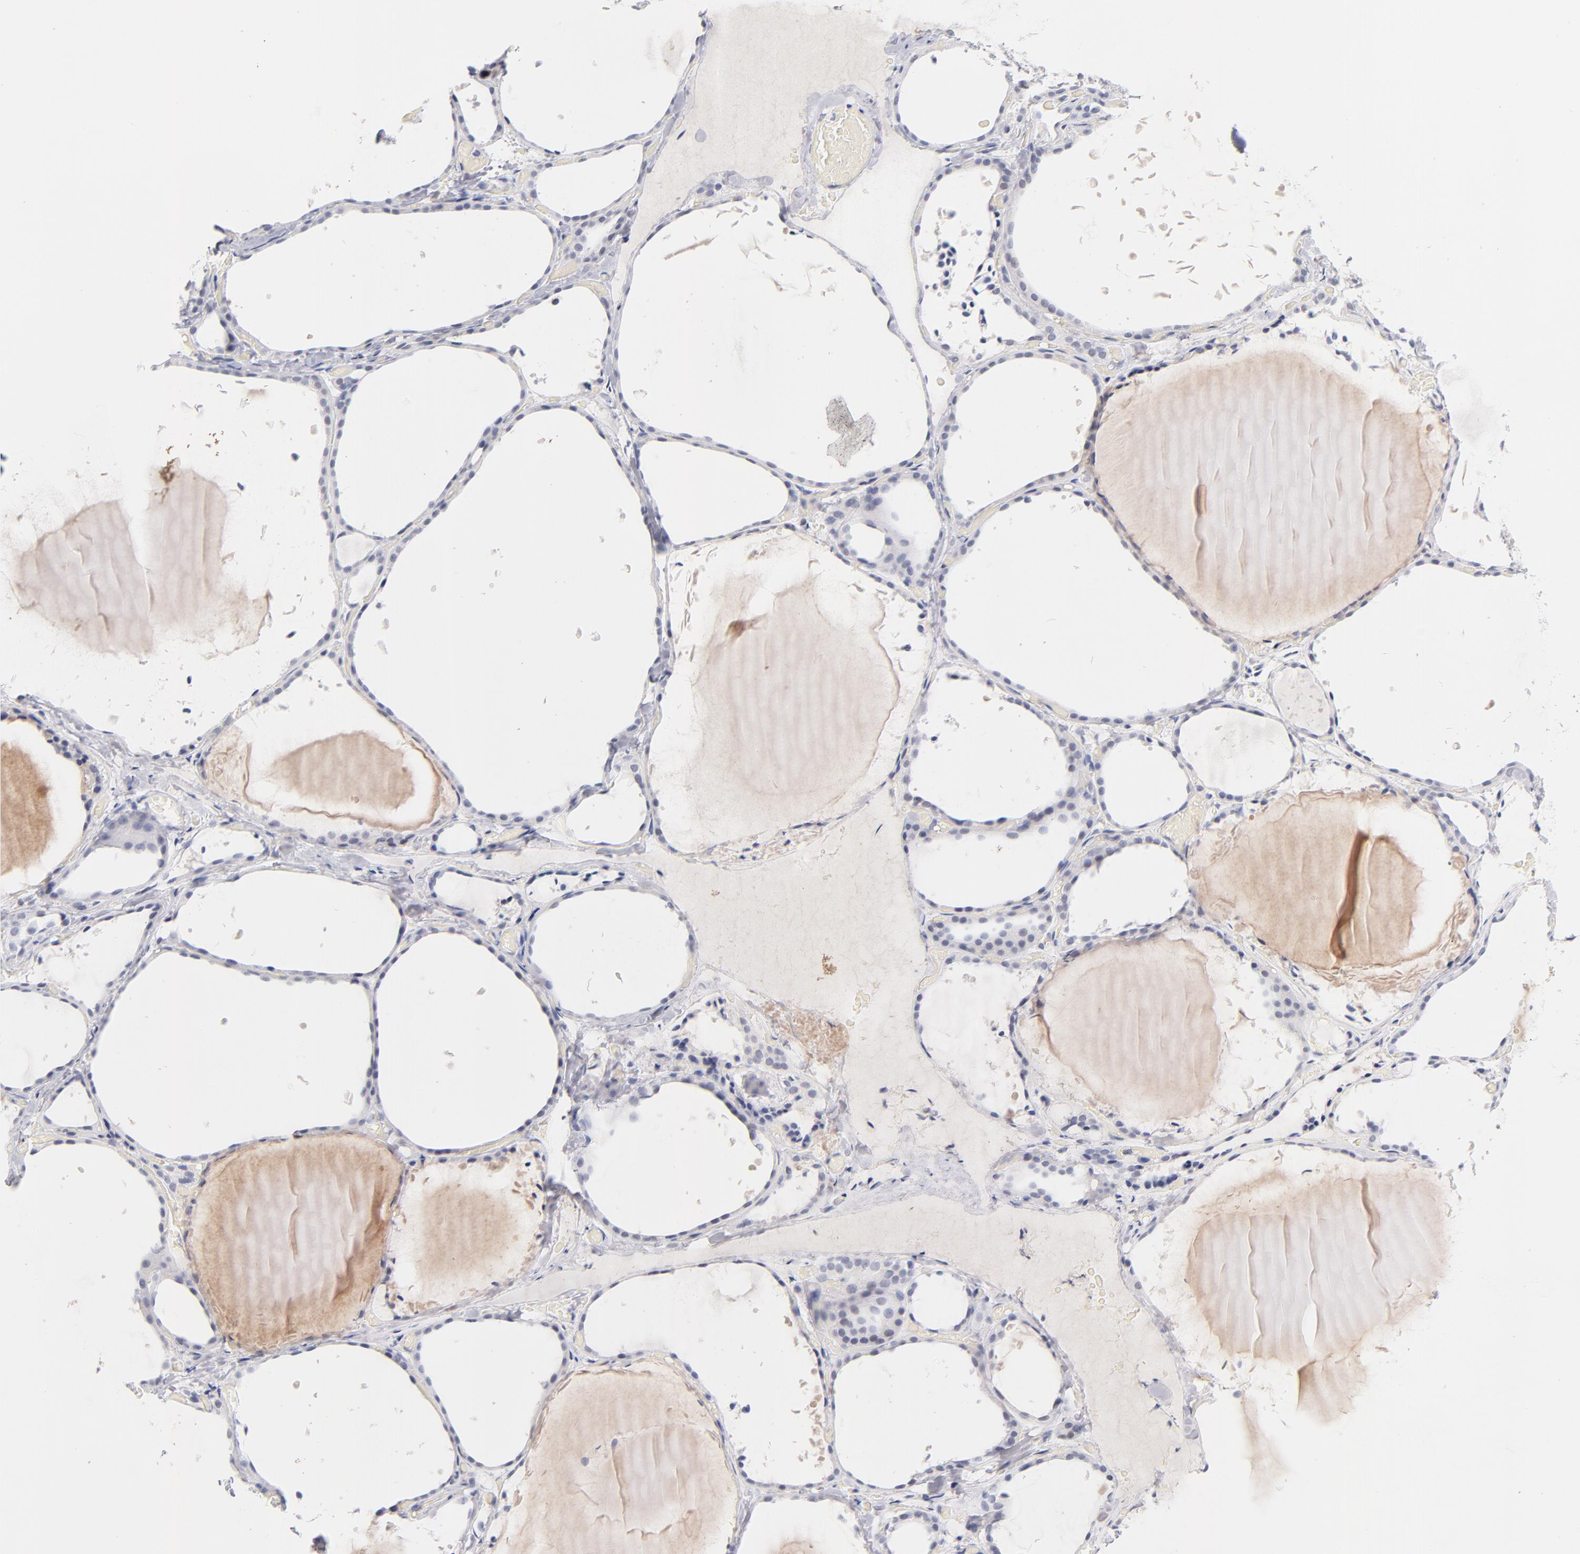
{"staining": {"intensity": "negative", "quantity": "none", "location": "none"}, "tissue": "thyroid gland", "cell_type": "Glandular cells", "image_type": "normal", "snomed": [{"axis": "morphology", "description": "Normal tissue, NOS"}, {"axis": "topography", "description": "Thyroid gland"}], "caption": "This is an immunohistochemistry micrograph of unremarkable thyroid gland. There is no staining in glandular cells.", "gene": "PARP1", "patient": {"sex": "female", "age": 22}}